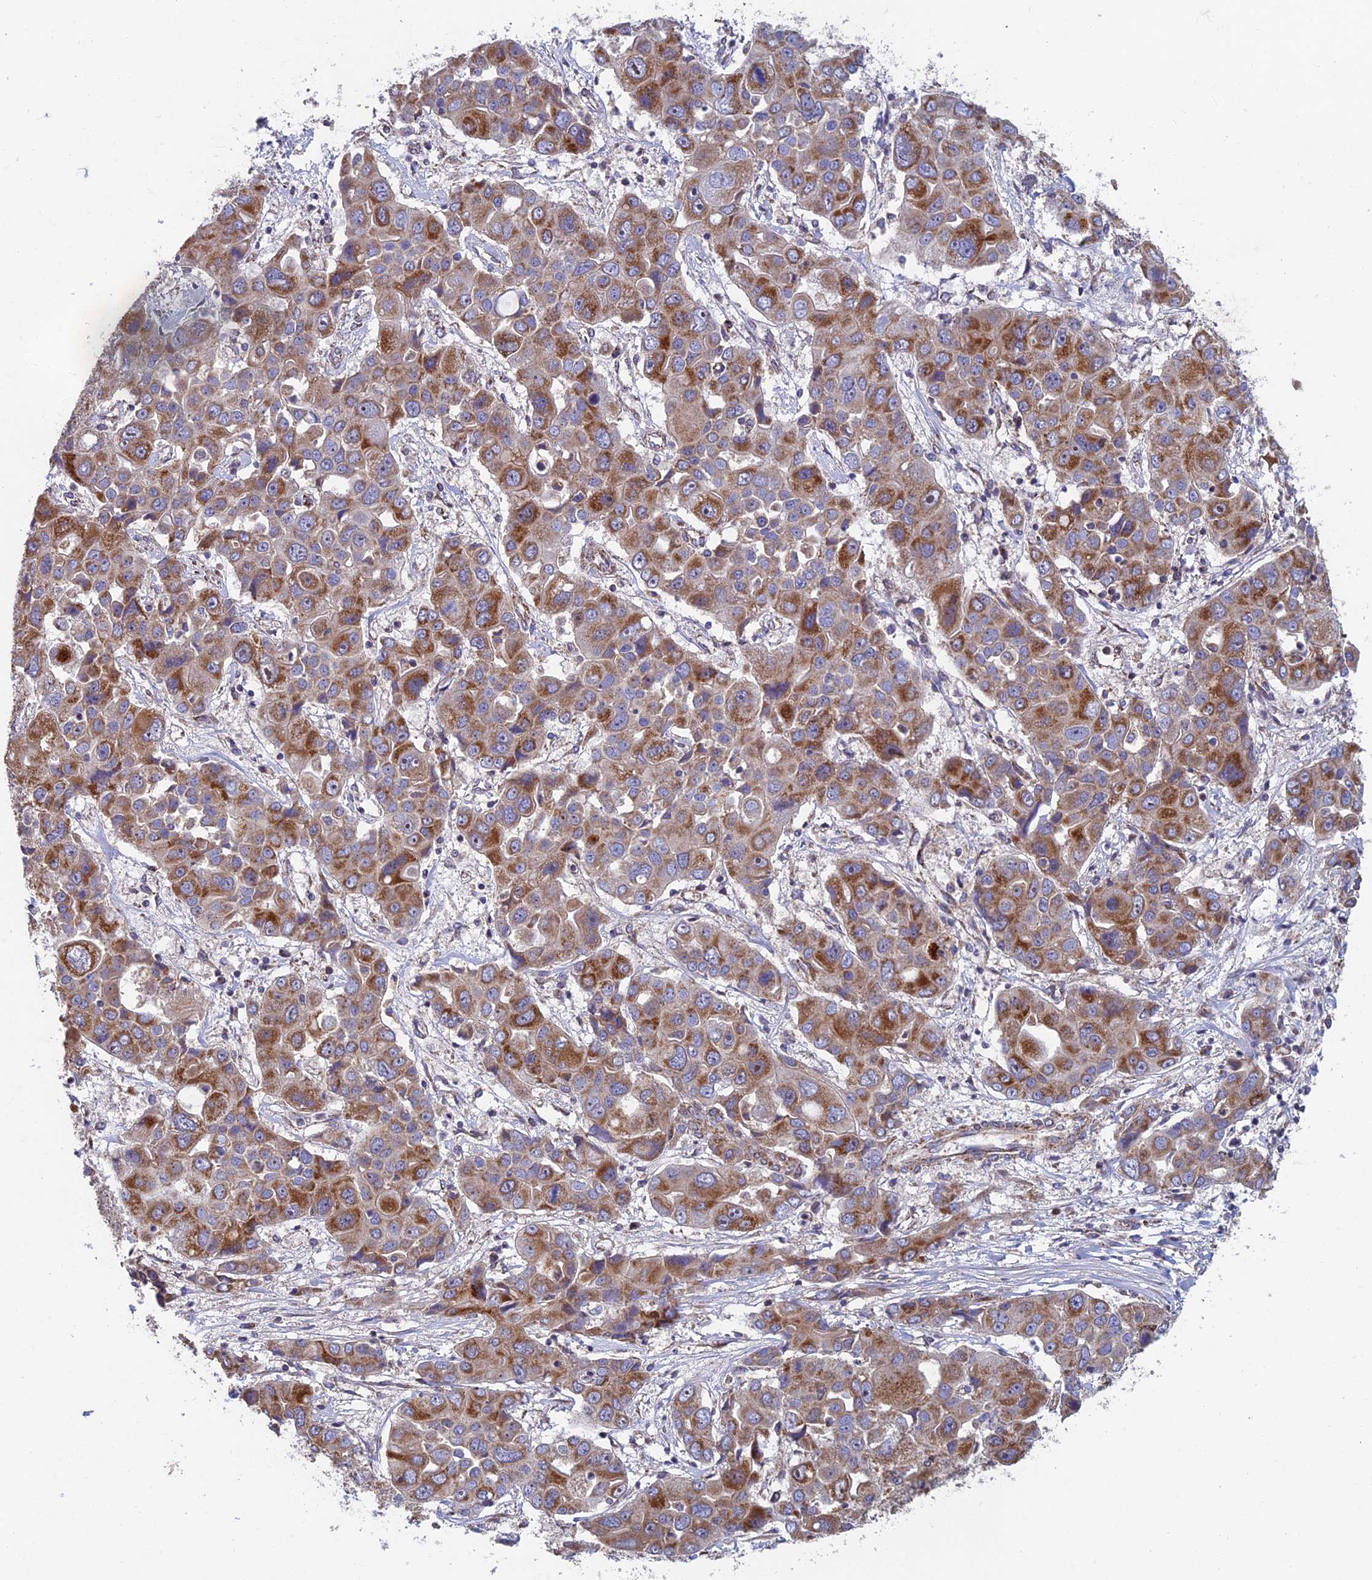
{"staining": {"intensity": "moderate", "quantity": ">75%", "location": "cytoplasmic/membranous"}, "tissue": "liver cancer", "cell_type": "Tumor cells", "image_type": "cancer", "snomed": [{"axis": "morphology", "description": "Cholangiocarcinoma"}, {"axis": "topography", "description": "Liver"}], "caption": "Immunohistochemistry (DAB (3,3'-diaminobenzidine)) staining of liver cholangiocarcinoma displays moderate cytoplasmic/membranous protein staining in approximately >75% of tumor cells. (DAB (3,3'-diaminobenzidine) IHC with brightfield microscopy, high magnification).", "gene": "MRPS9", "patient": {"sex": "male", "age": 67}}